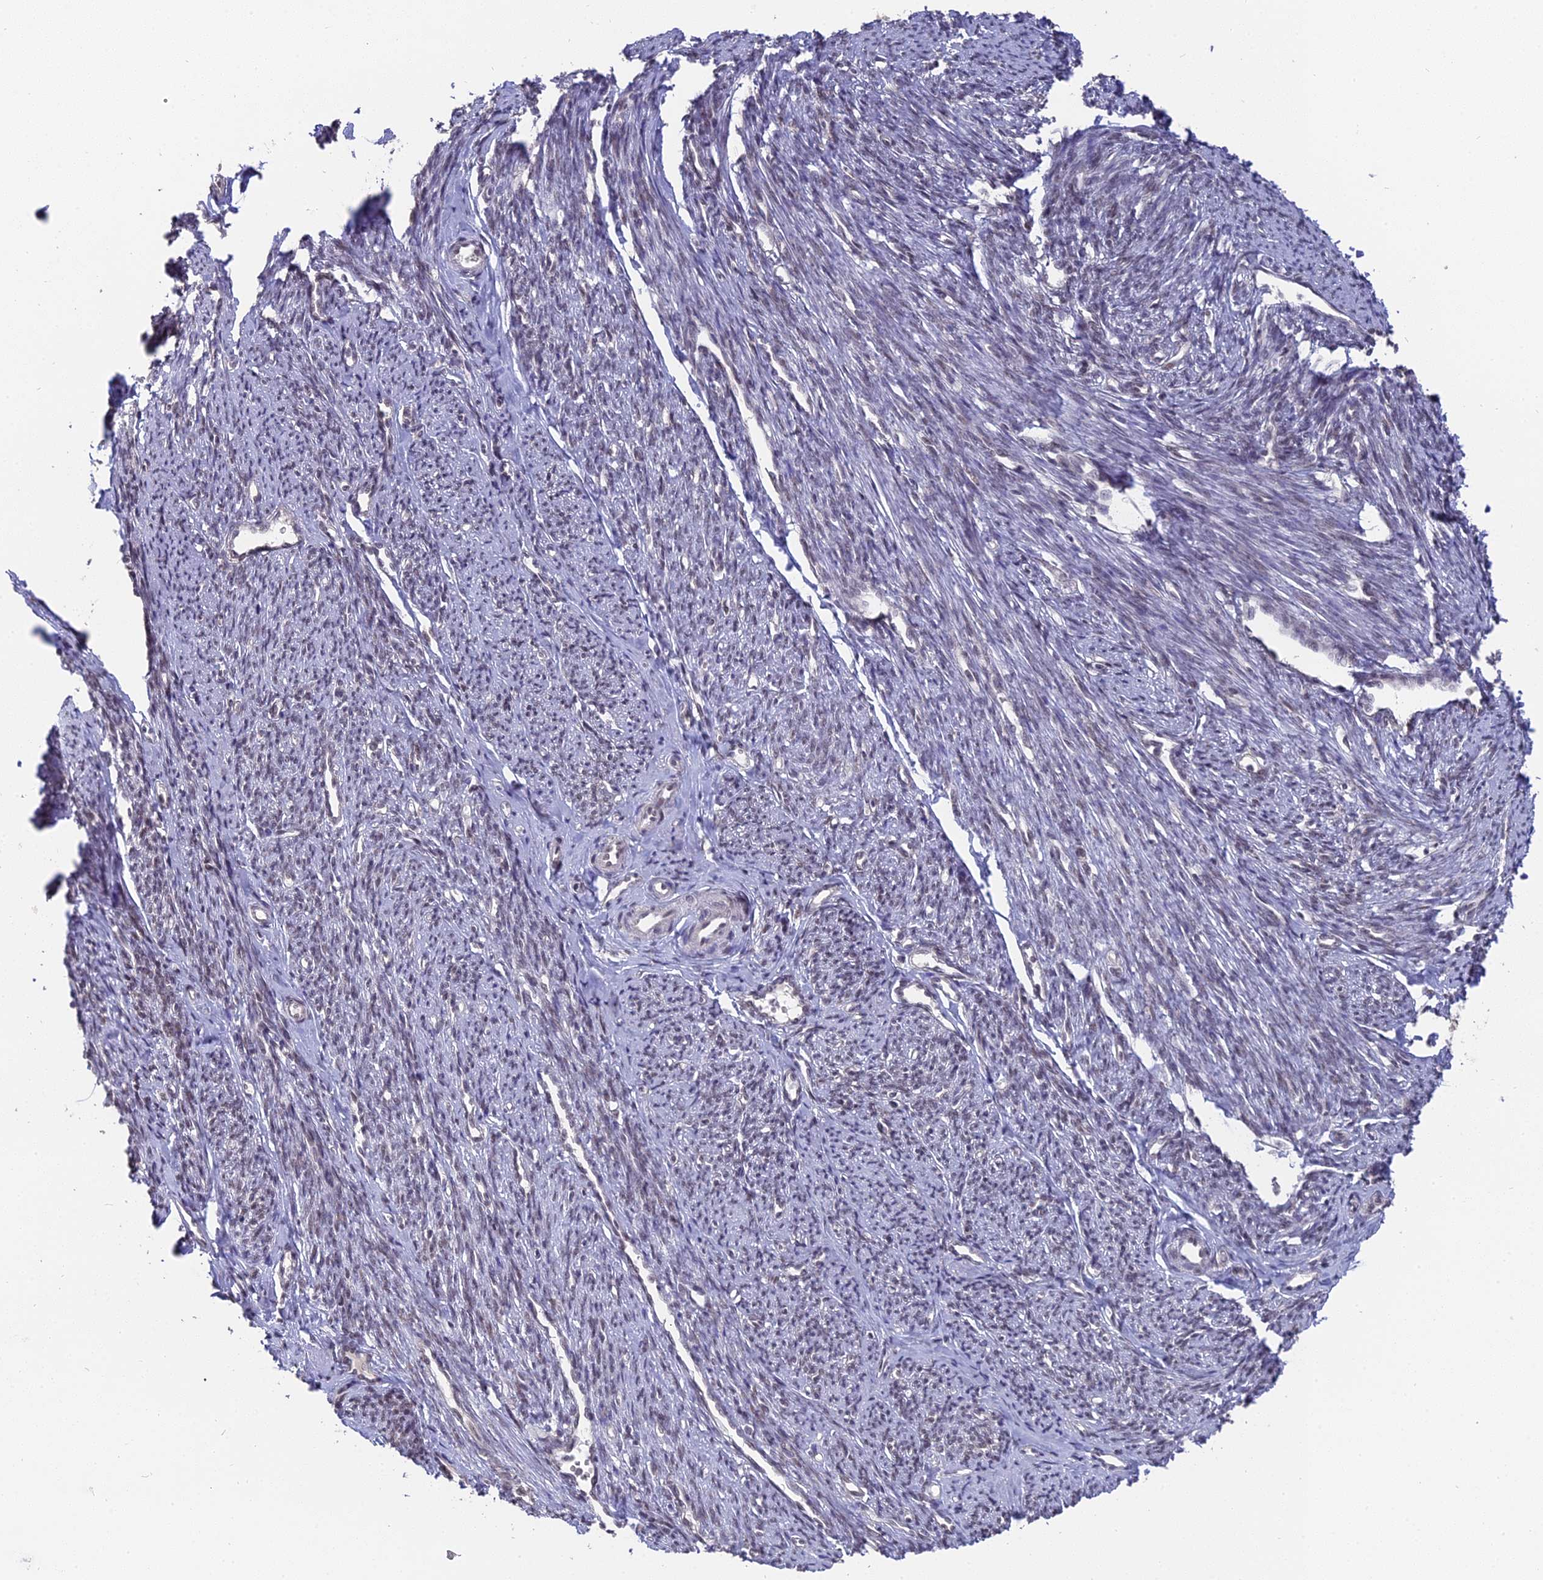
{"staining": {"intensity": "weak", "quantity": "25%-75%", "location": "nuclear"}, "tissue": "smooth muscle", "cell_type": "Smooth muscle cells", "image_type": "normal", "snomed": [{"axis": "morphology", "description": "Normal tissue, NOS"}, {"axis": "topography", "description": "Smooth muscle"}, {"axis": "topography", "description": "Uterus"}], "caption": "Smooth muscle stained with DAB (3,3'-diaminobenzidine) immunohistochemistry (IHC) exhibits low levels of weak nuclear expression in about 25%-75% of smooth muscle cells. The protein is stained brown, and the nuclei are stained in blue (DAB (3,3'-diaminobenzidine) IHC with brightfield microscopy, high magnification).", "gene": "NR1H3", "patient": {"sex": "female", "age": 59}}